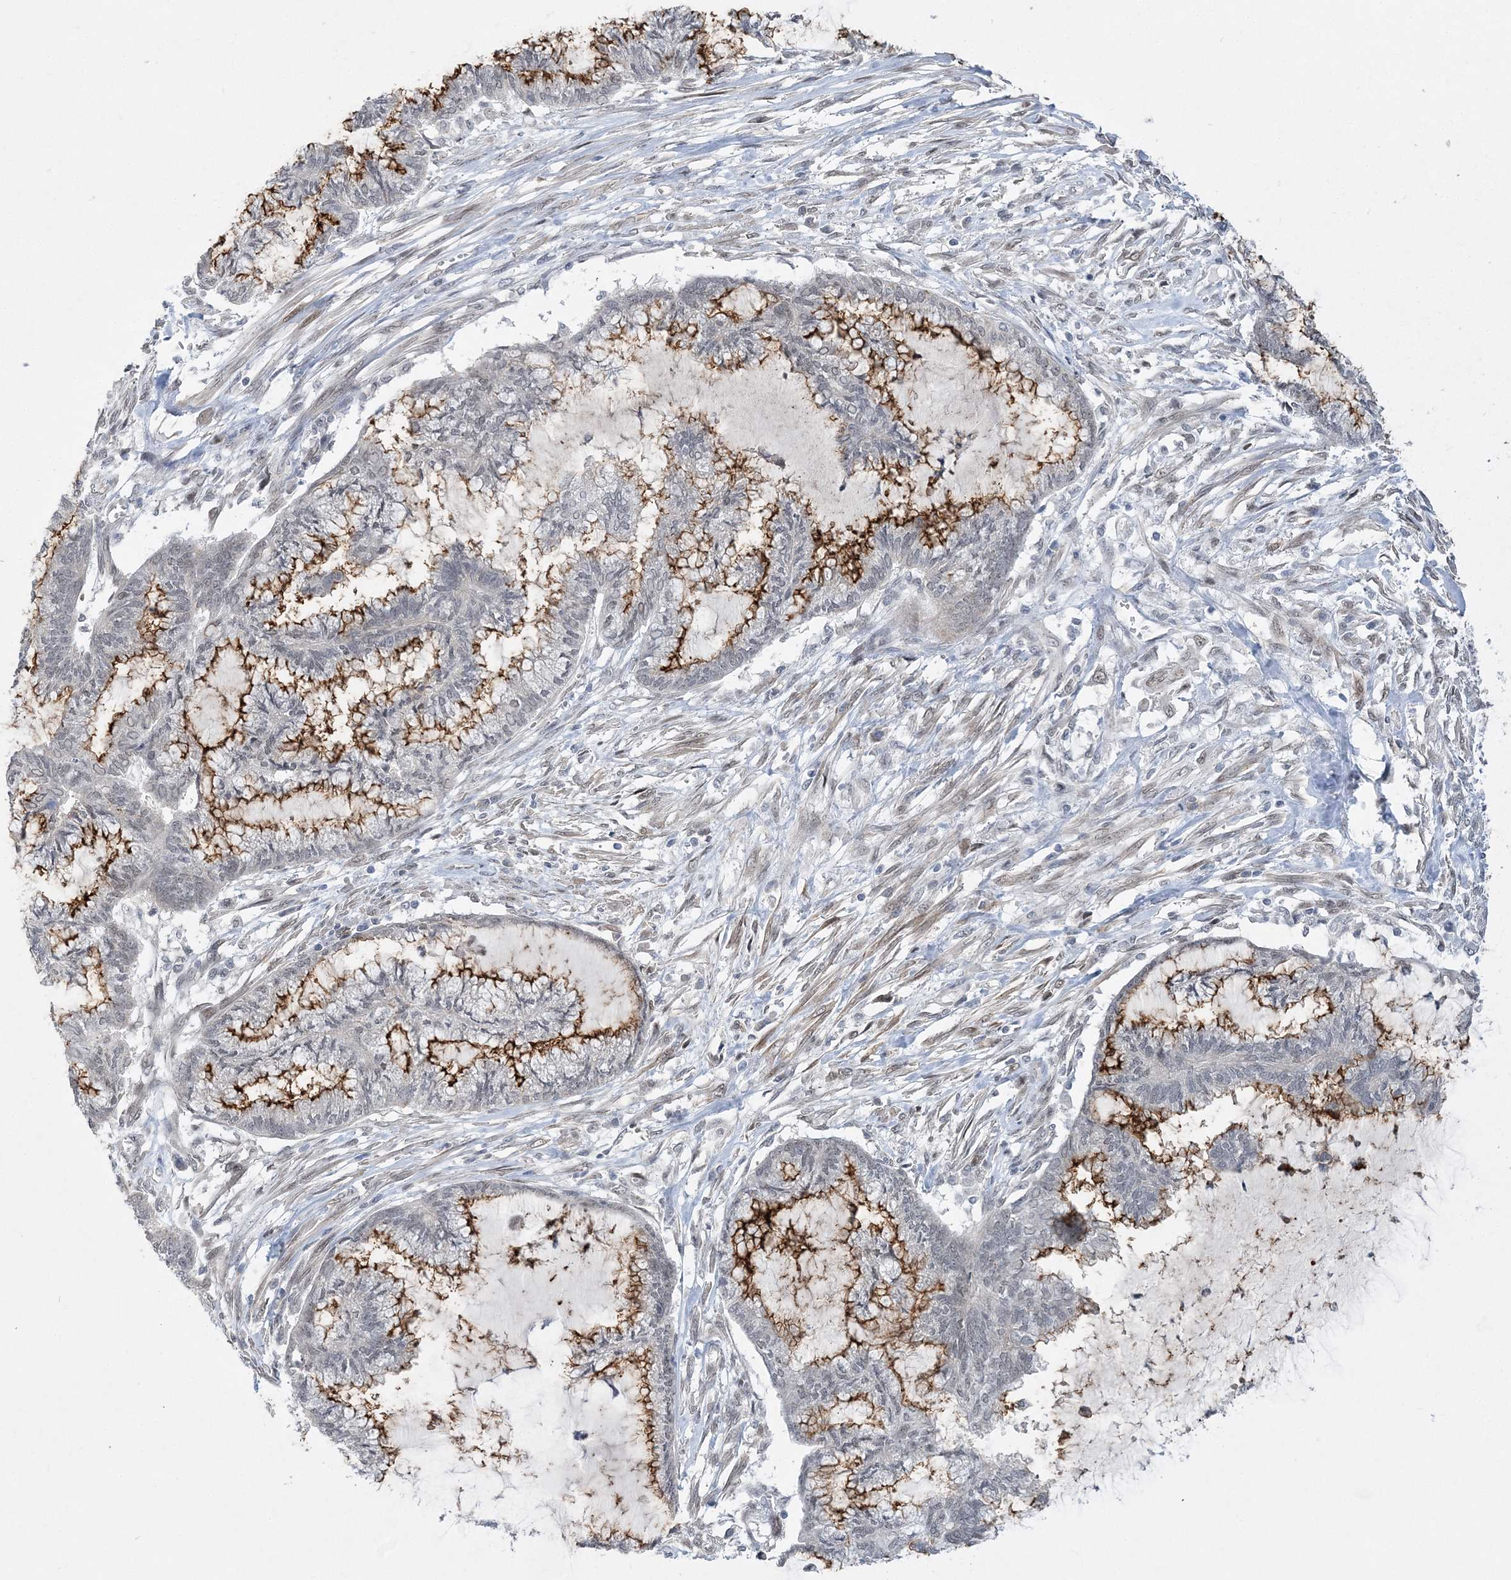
{"staining": {"intensity": "negative", "quantity": "none", "location": "none"}, "tissue": "endometrial cancer", "cell_type": "Tumor cells", "image_type": "cancer", "snomed": [{"axis": "morphology", "description": "Adenocarcinoma, NOS"}, {"axis": "topography", "description": "Endometrium"}], "caption": "Immunohistochemical staining of human adenocarcinoma (endometrial) exhibits no significant staining in tumor cells.", "gene": "WAC", "patient": {"sex": "female", "age": 86}}